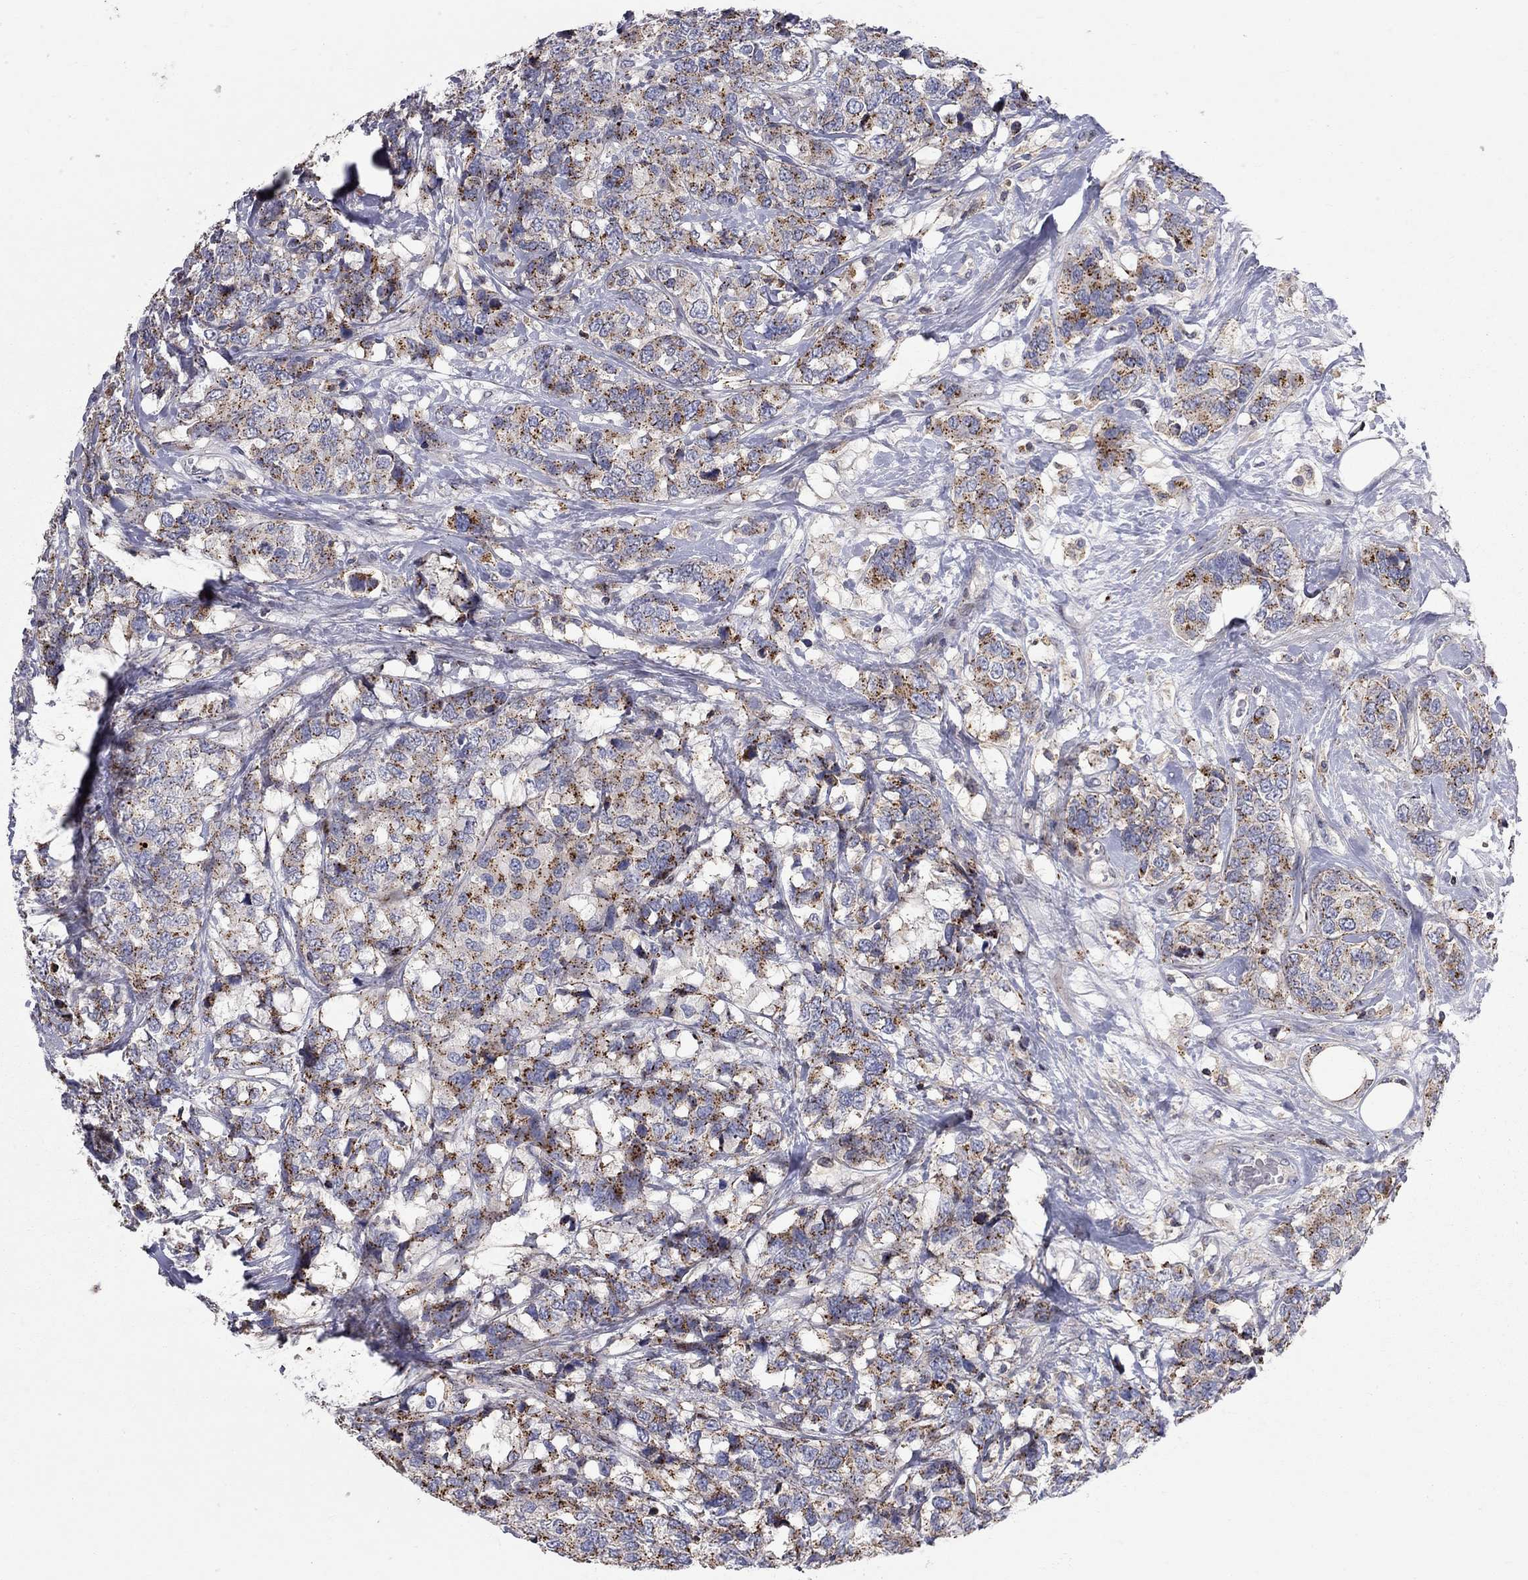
{"staining": {"intensity": "strong", "quantity": ">75%", "location": "cytoplasmic/membranous"}, "tissue": "breast cancer", "cell_type": "Tumor cells", "image_type": "cancer", "snomed": [{"axis": "morphology", "description": "Lobular carcinoma"}, {"axis": "topography", "description": "Breast"}], "caption": "Immunohistochemical staining of human breast cancer displays strong cytoplasmic/membranous protein staining in about >75% of tumor cells.", "gene": "ERN2", "patient": {"sex": "female", "age": 59}}